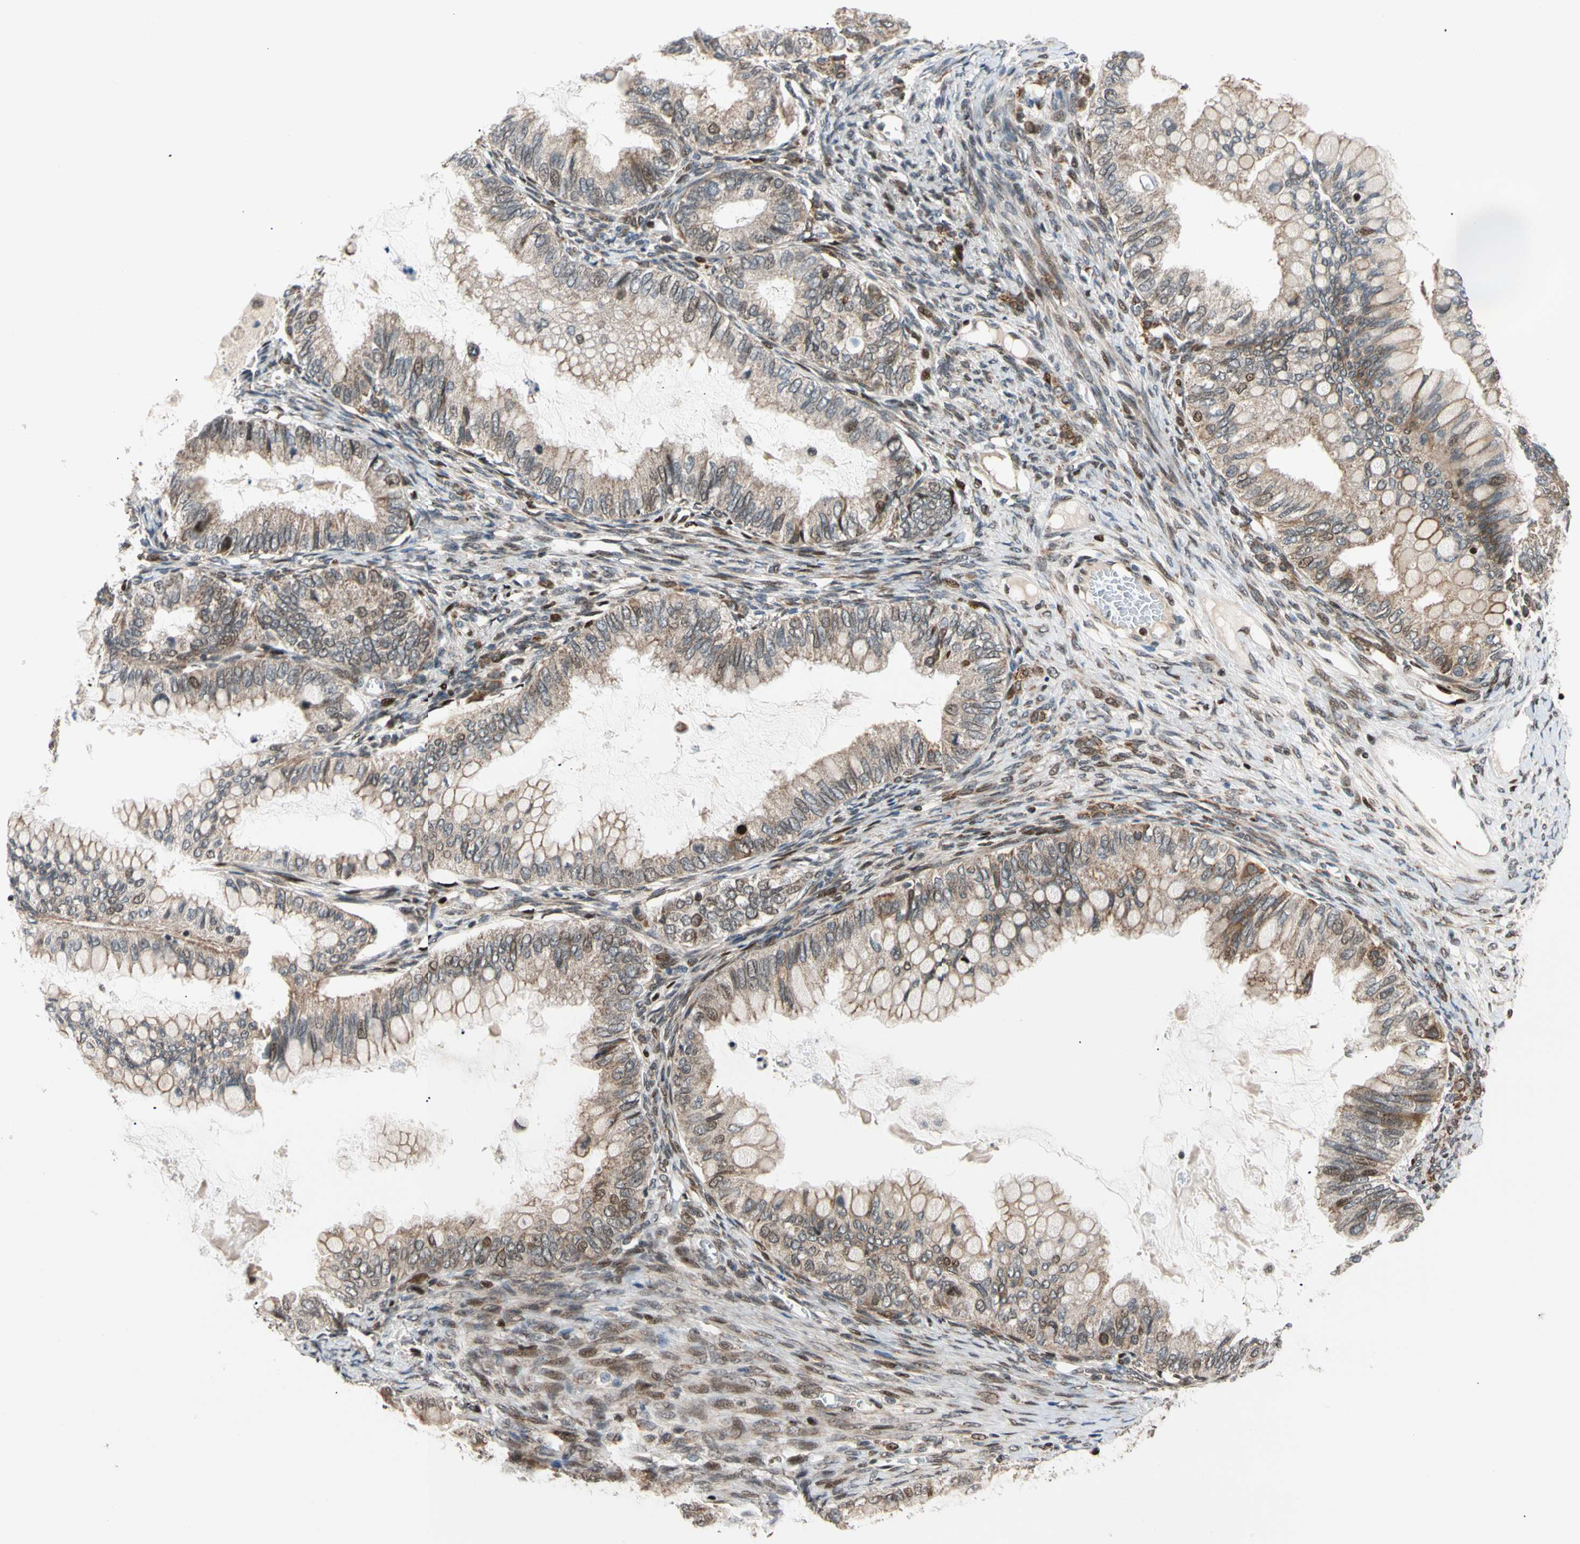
{"staining": {"intensity": "moderate", "quantity": "25%-75%", "location": "nuclear"}, "tissue": "ovarian cancer", "cell_type": "Tumor cells", "image_type": "cancer", "snomed": [{"axis": "morphology", "description": "Cystadenocarcinoma, mucinous, NOS"}, {"axis": "topography", "description": "Ovary"}], "caption": "Immunohistochemical staining of human ovarian cancer displays medium levels of moderate nuclear staining in approximately 25%-75% of tumor cells.", "gene": "E2F1", "patient": {"sex": "female", "age": 80}}